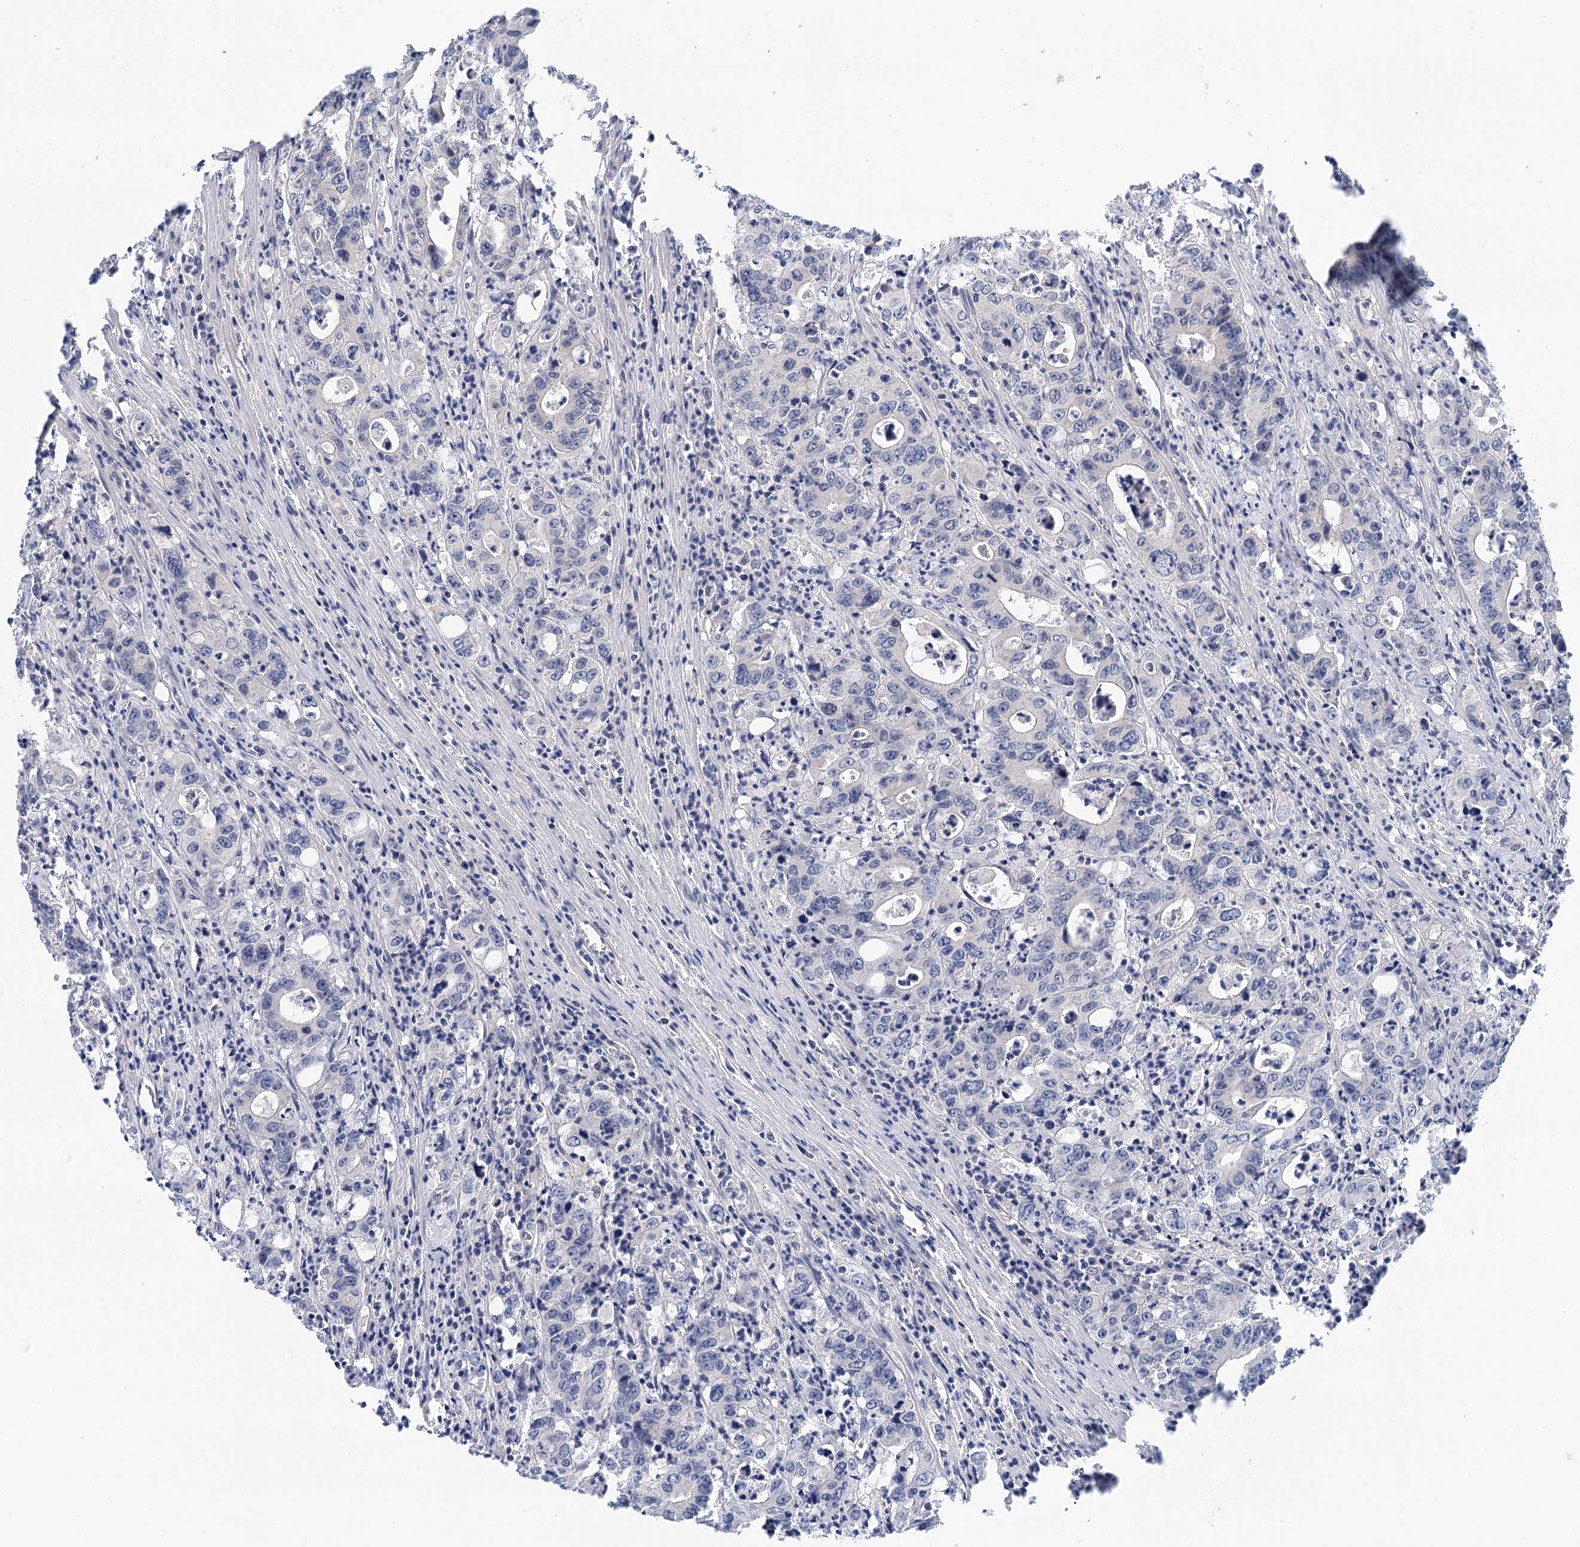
{"staining": {"intensity": "negative", "quantity": "none", "location": "none"}, "tissue": "colorectal cancer", "cell_type": "Tumor cells", "image_type": "cancer", "snomed": [{"axis": "morphology", "description": "Adenocarcinoma, NOS"}, {"axis": "topography", "description": "Colon"}], "caption": "Immunohistochemistry micrograph of human colorectal adenocarcinoma stained for a protein (brown), which shows no positivity in tumor cells.", "gene": "LALBA", "patient": {"sex": "female", "age": 75}}